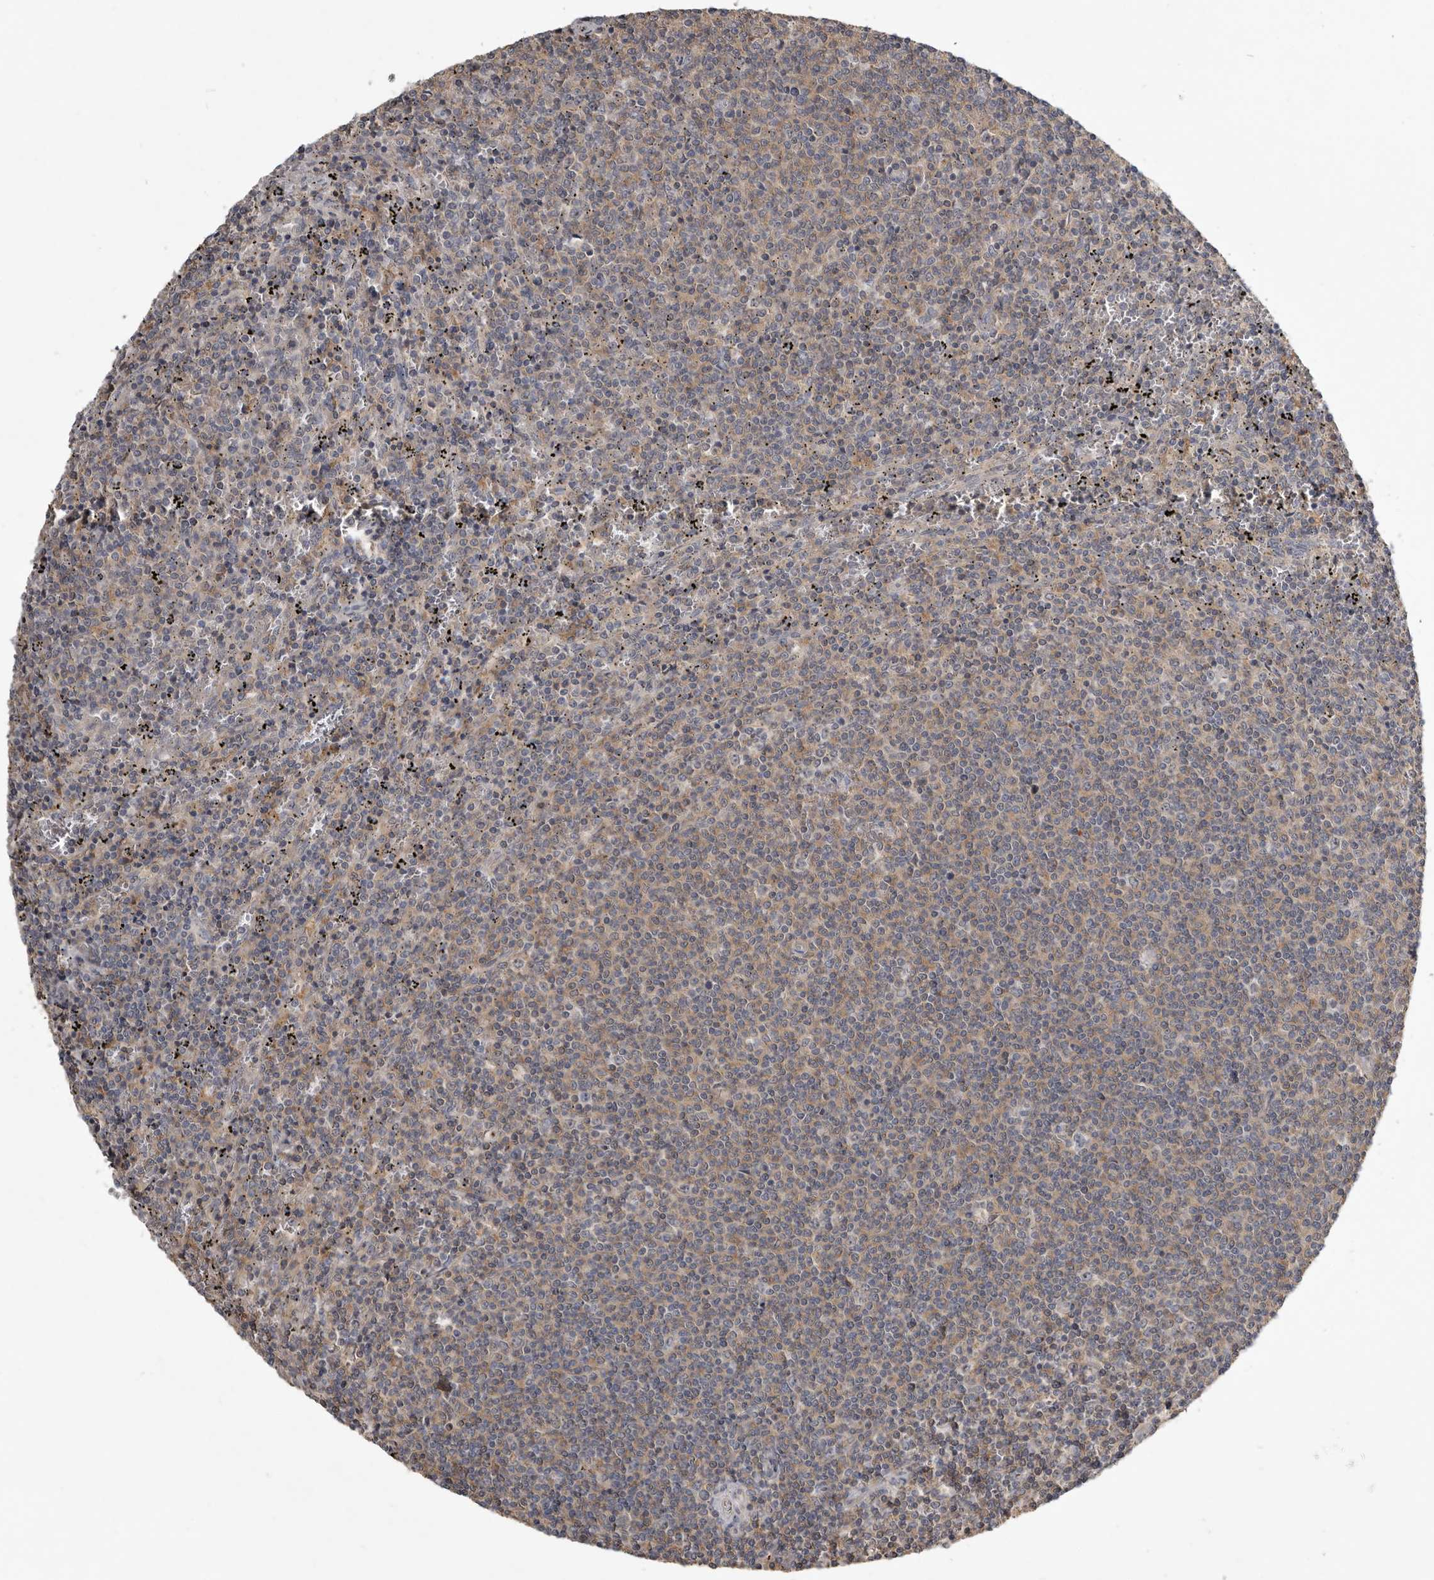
{"staining": {"intensity": "weak", "quantity": "25%-75%", "location": "cytoplasmic/membranous"}, "tissue": "lymphoma", "cell_type": "Tumor cells", "image_type": "cancer", "snomed": [{"axis": "morphology", "description": "Malignant lymphoma, non-Hodgkin's type, Low grade"}, {"axis": "topography", "description": "Spleen"}], "caption": "Immunohistochemical staining of malignant lymphoma, non-Hodgkin's type (low-grade) displays weak cytoplasmic/membranous protein expression in about 25%-75% of tumor cells.", "gene": "TTC39A", "patient": {"sex": "female", "age": 50}}